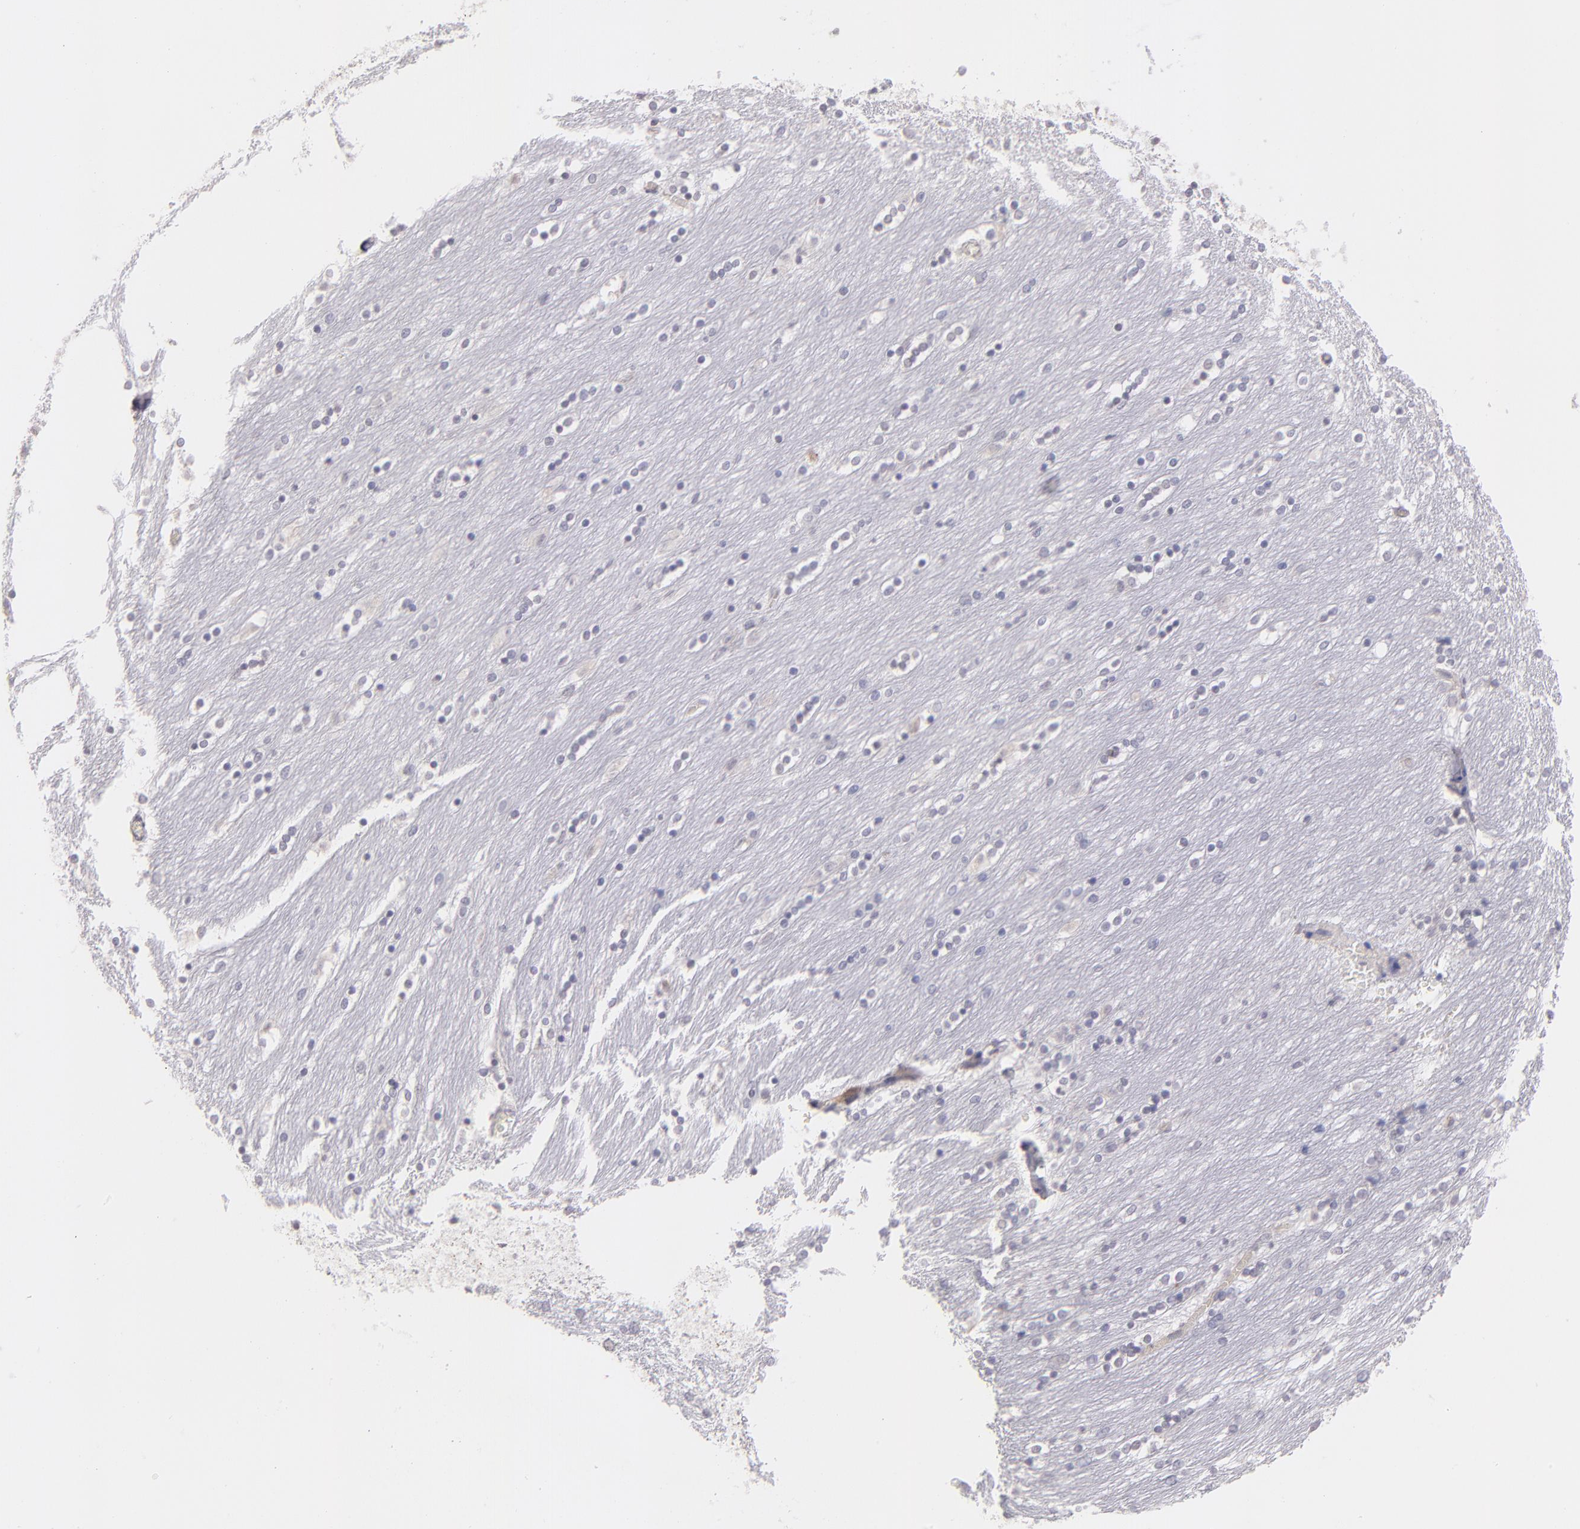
{"staining": {"intensity": "negative", "quantity": "none", "location": "none"}, "tissue": "caudate", "cell_type": "Glial cells", "image_type": "normal", "snomed": [{"axis": "morphology", "description": "Normal tissue, NOS"}, {"axis": "topography", "description": "Lateral ventricle wall"}], "caption": "Human caudate stained for a protein using immunohistochemistry (IHC) reveals no staining in glial cells.", "gene": "THBD", "patient": {"sex": "female", "age": 54}}